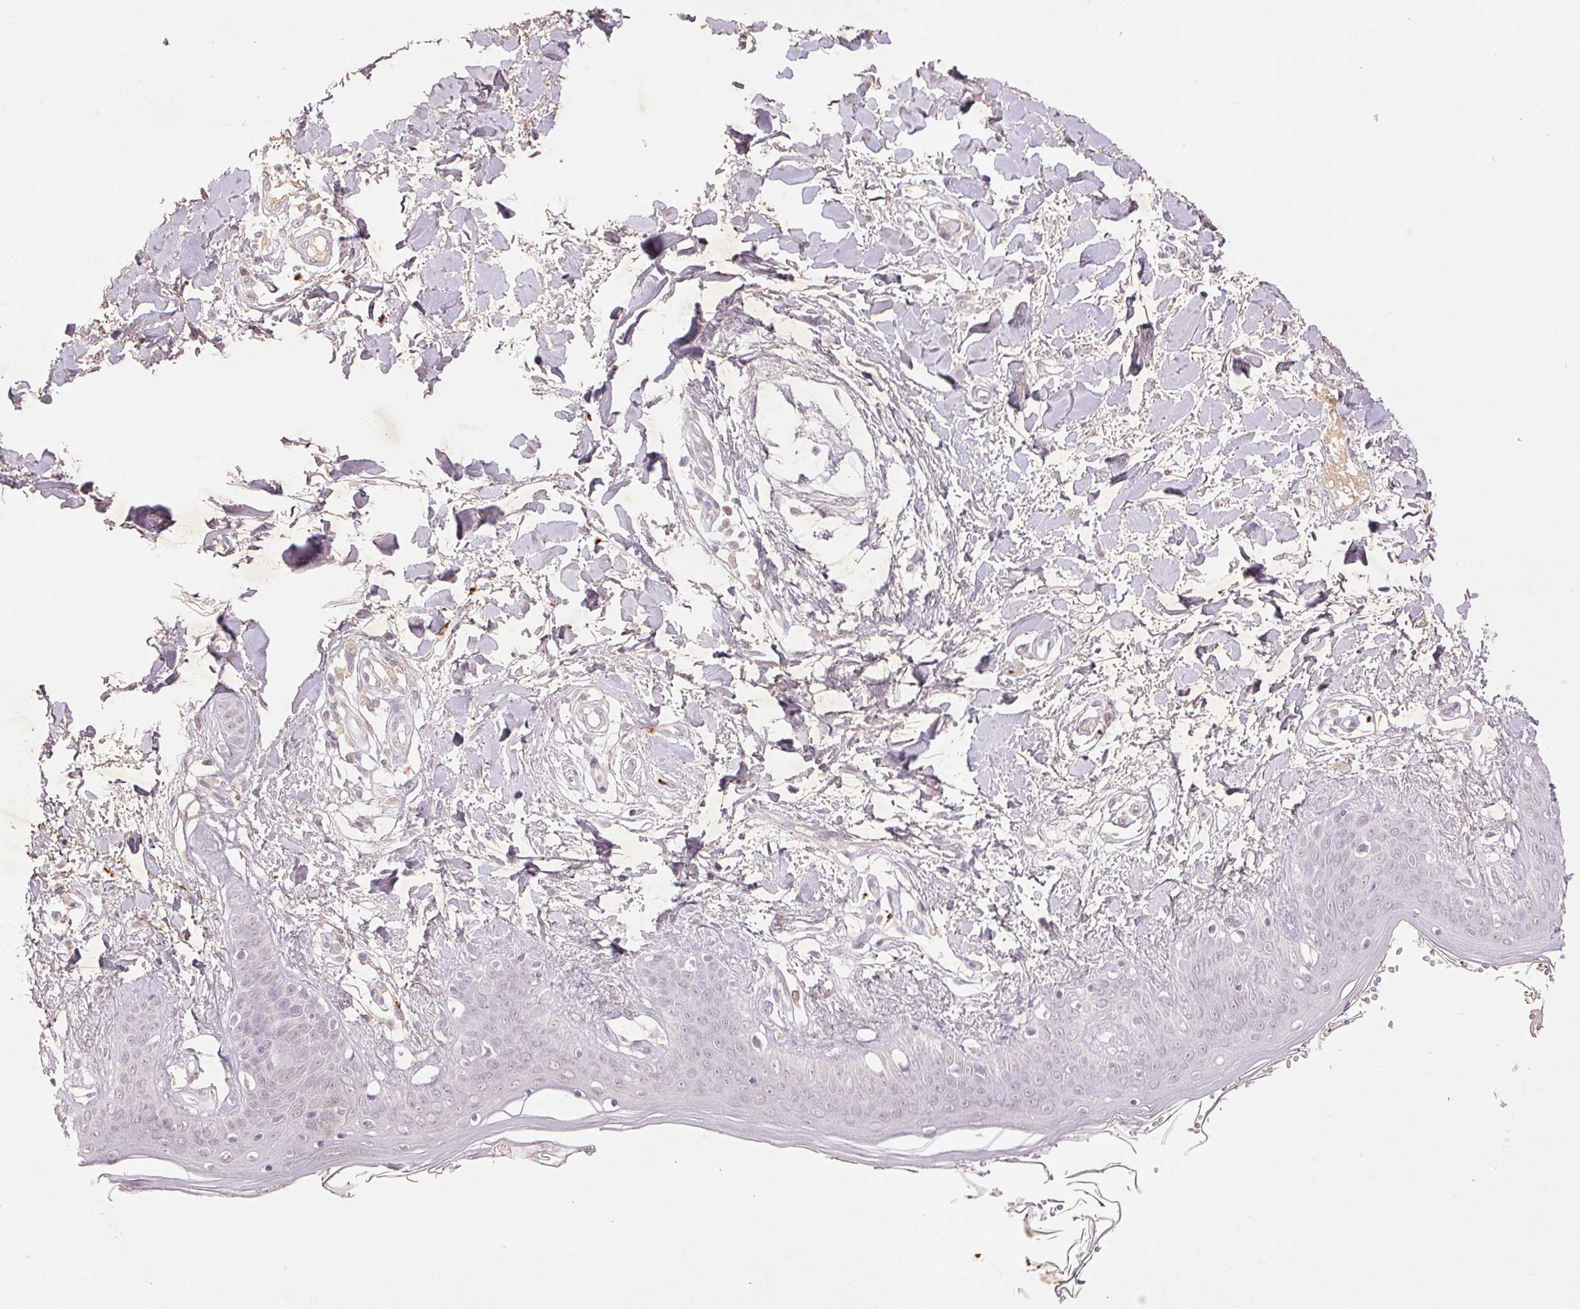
{"staining": {"intensity": "negative", "quantity": "none", "location": "none"}, "tissue": "skin", "cell_type": "Fibroblasts", "image_type": "normal", "snomed": [{"axis": "morphology", "description": "Normal tissue, NOS"}, {"axis": "topography", "description": "Skin"}], "caption": "Fibroblasts show no significant protein positivity in benign skin. Brightfield microscopy of IHC stained with DAB (3,3'-diaminobenzidine) (brown) and hematoxylin (blue), captured at high magnification.", "gene": "FAM168B", "patient": {"sex": "female", "age": 34}}